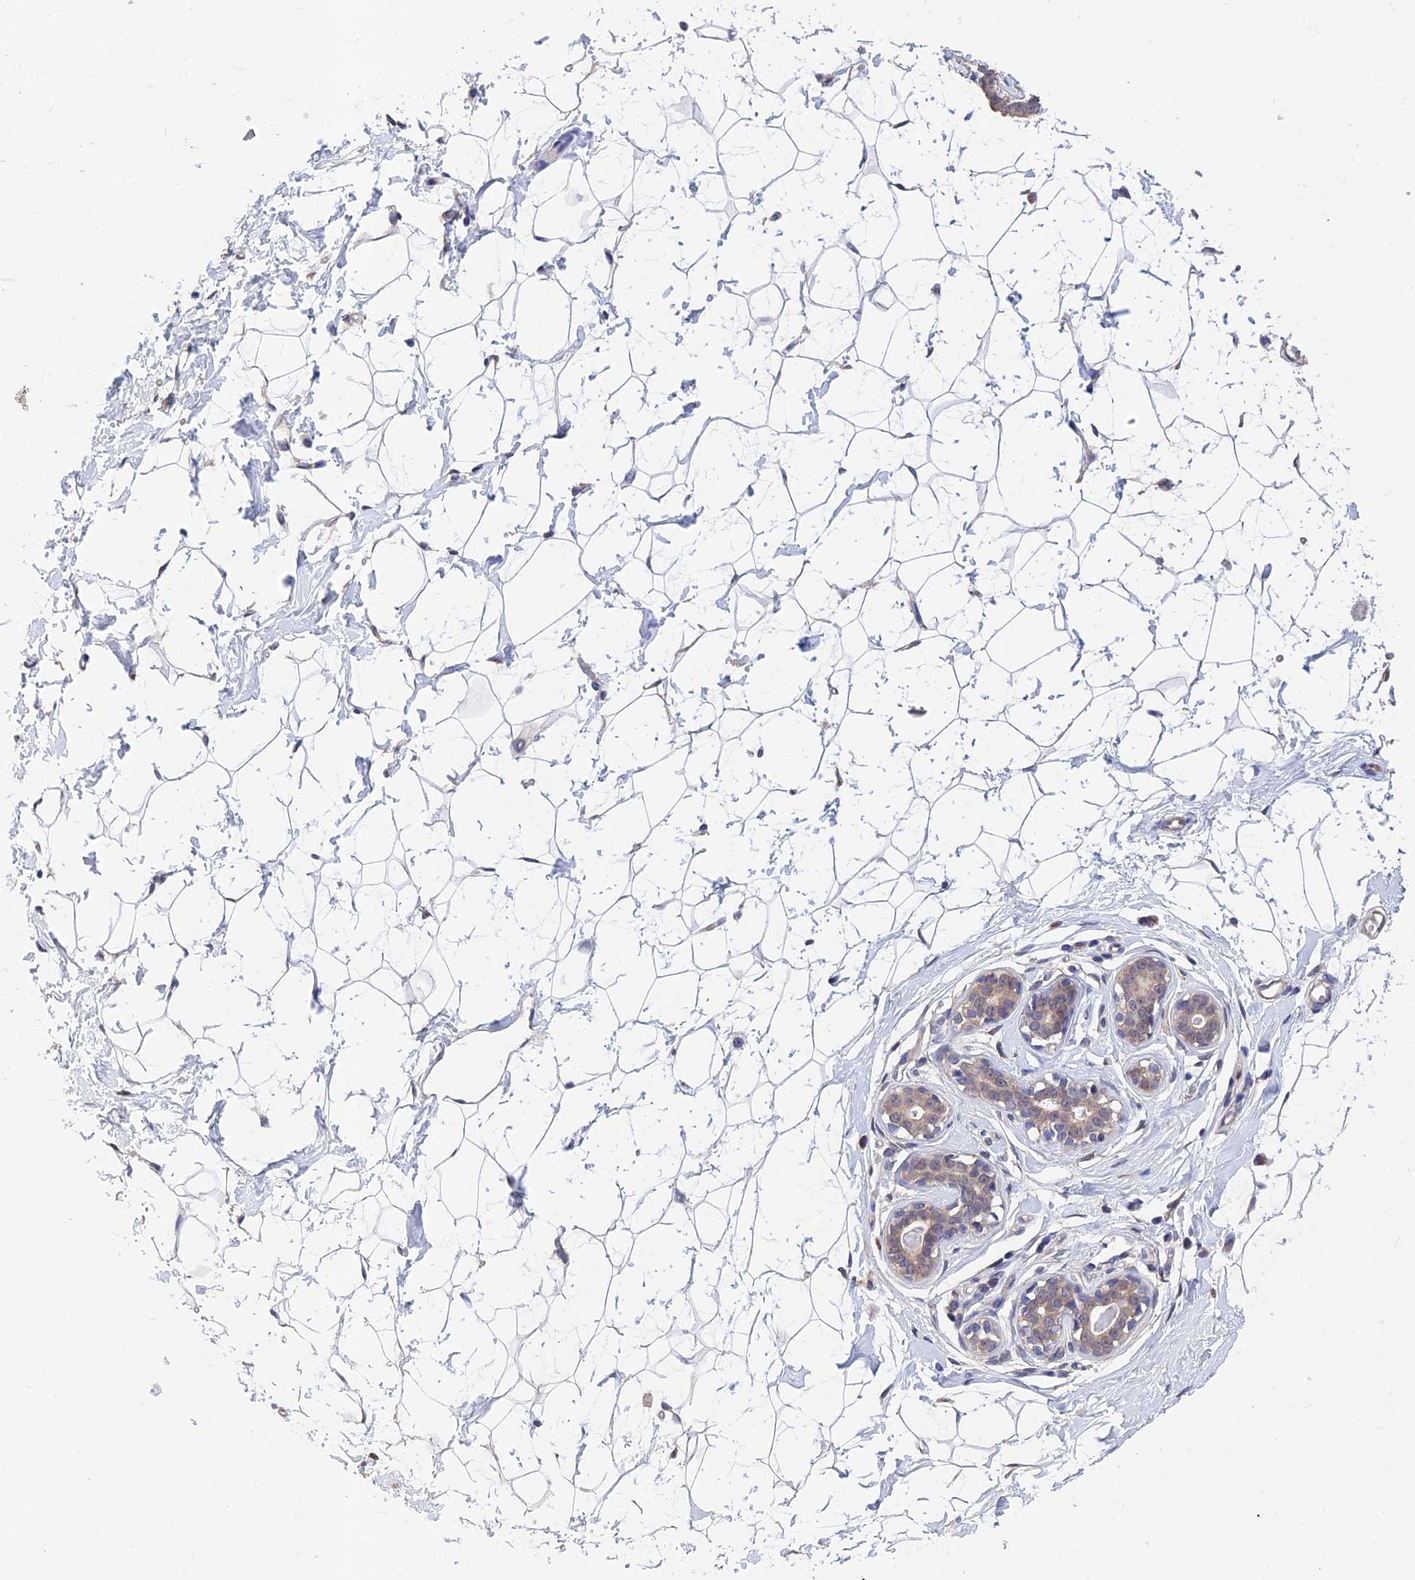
{"staining": {"intensity": "negative", "quantity": "none", "location": "none"}, "tissue": "breast", "cell_type": "Adipocytes", "image_type": "normal", "snomed": [{"axis": "morphology", "description": "Normal tissue, NOS"}, {"axis": "morphology", "description": "Adenoma, NOS"}, {"axis": "topography", "description": "Breast"}], "caption": "An image of human breast is negative for staining in adipocytes.", "gene": "LCMT1", "patient": {"sex": "female", "age": 23}}